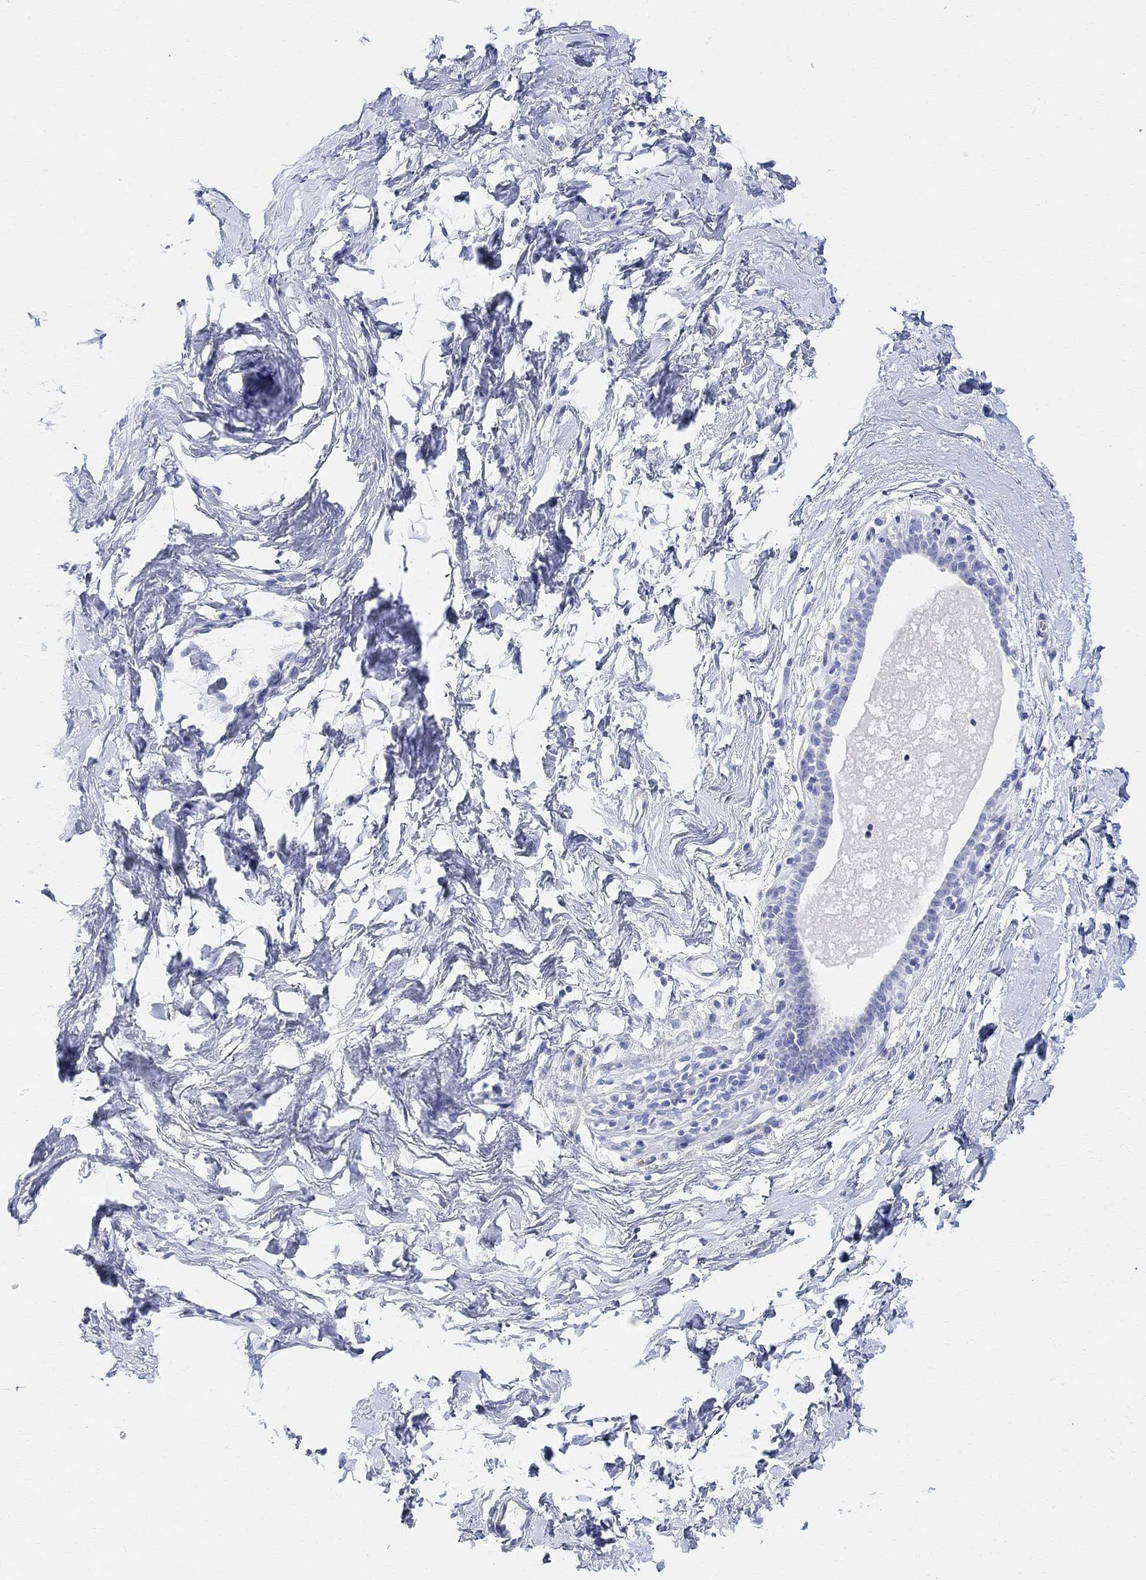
{"staining": {"intensity": "negative", "quantity": "none", "location": "none"}, "tissue": "breast", "cell_type": "Adipocytes", "image_type": "normal", "snomed": [{"axis": "morphology", "description": "Normal tissue, NOS"}, {"axis": "topography", "description": "Breast"}], "caption": "This is a image of IHC staining of unremarkable breast, which shows no expression in adipocytes. (DAB (3,3'-diaminobenzidine) IHC visualized using brightfield microscopy, high magnification).", "gene": "RETNLB", "patient": {"sex": "female", "age": 37}}